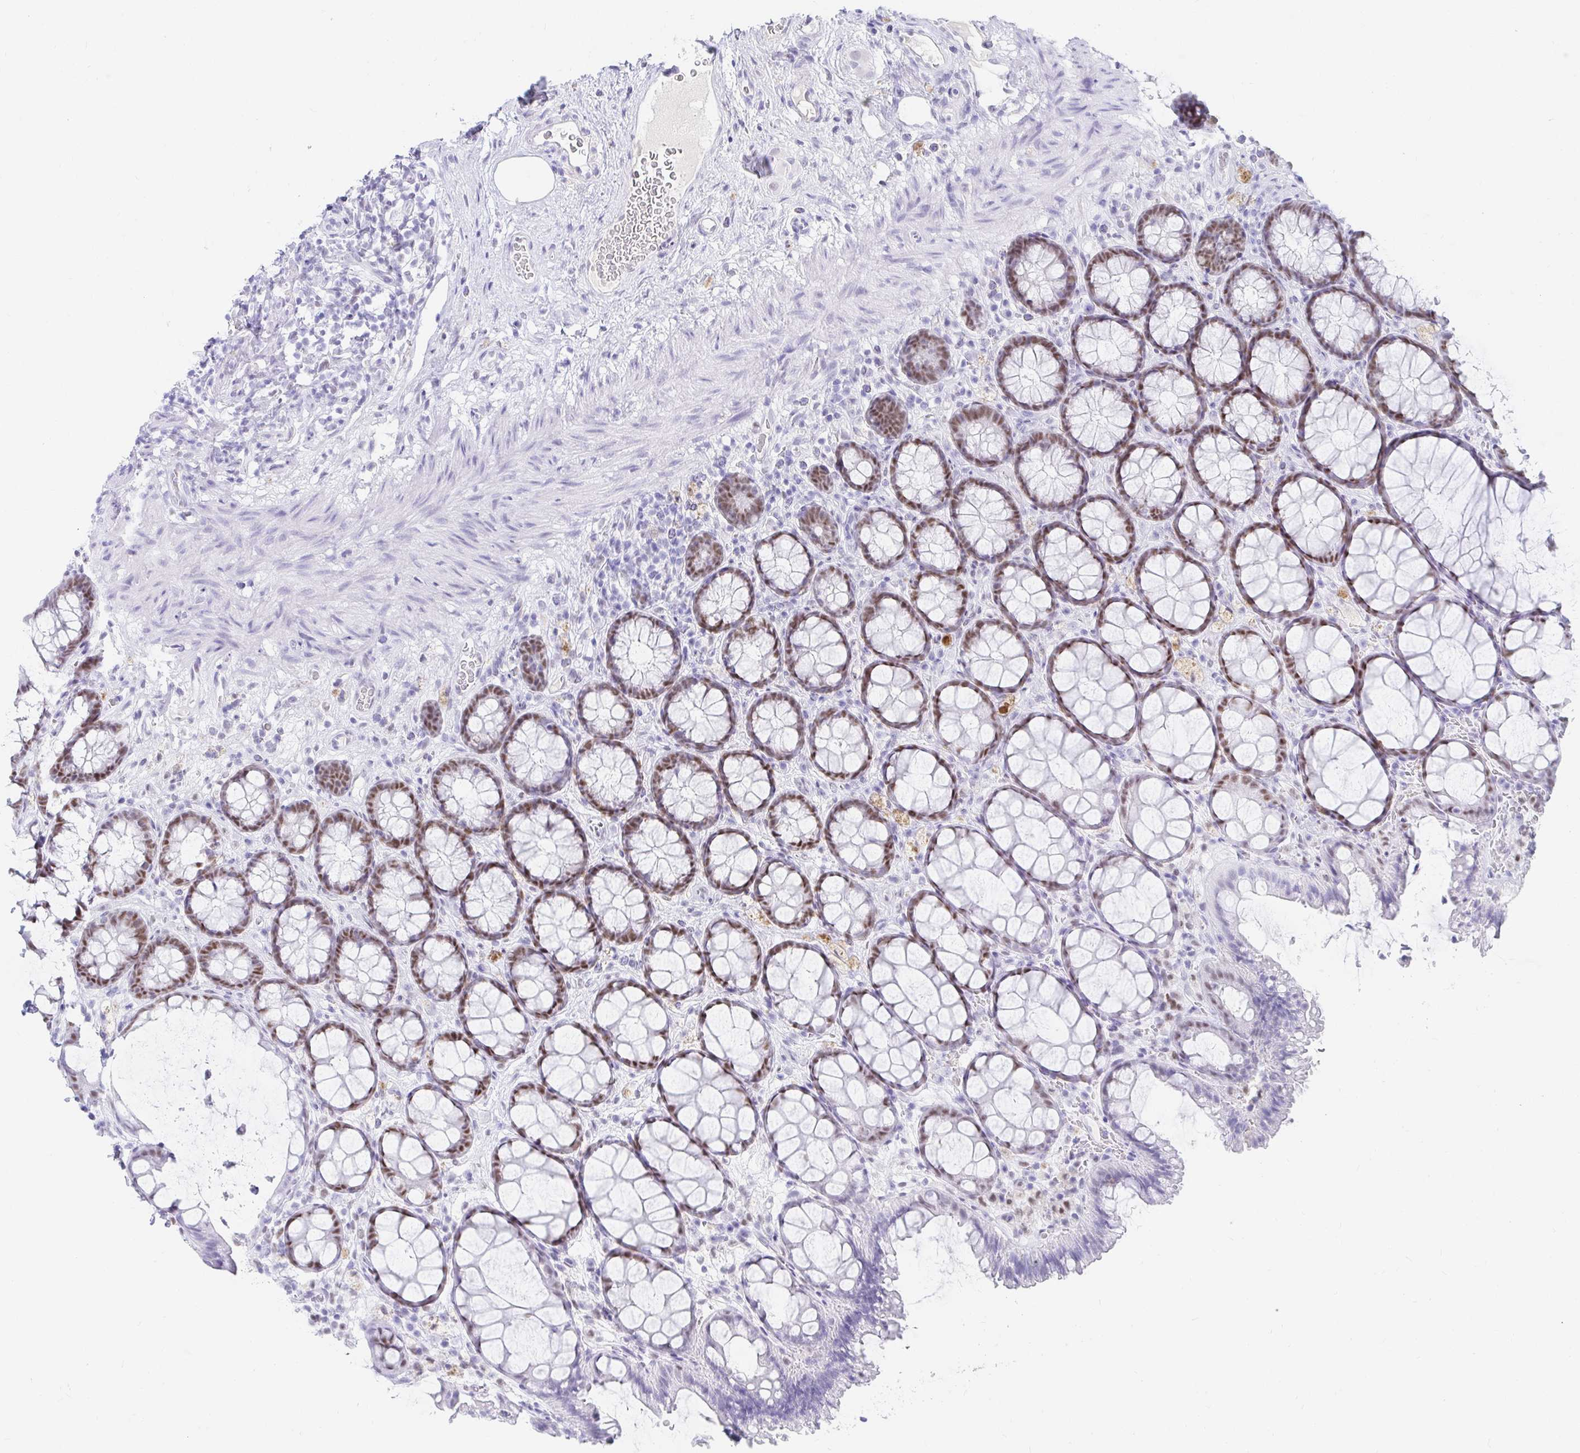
{"staining": {"intensity": "moderate", "quantity": "25%-75%", "location": "nuclear"}, "tissue": "rectum", "cell_type": "Glandular cells", "image_type": "normal", "snomed": [{"axis": "morphology", "description": "Normal tissue, NOS"}, {"axis": "topography", "description": "Rectum"}], "caption": "Immunohistochemistry (IHC) photomicrograph of normal rectum: rectum stained using IHC displays medium levels of moderate protein expression localized specifically in the nuclear of glandular cells, appearing as a nuclear brown color.", "gene": "OR6T1", "patient": {"sex": "female", "age": 67}}